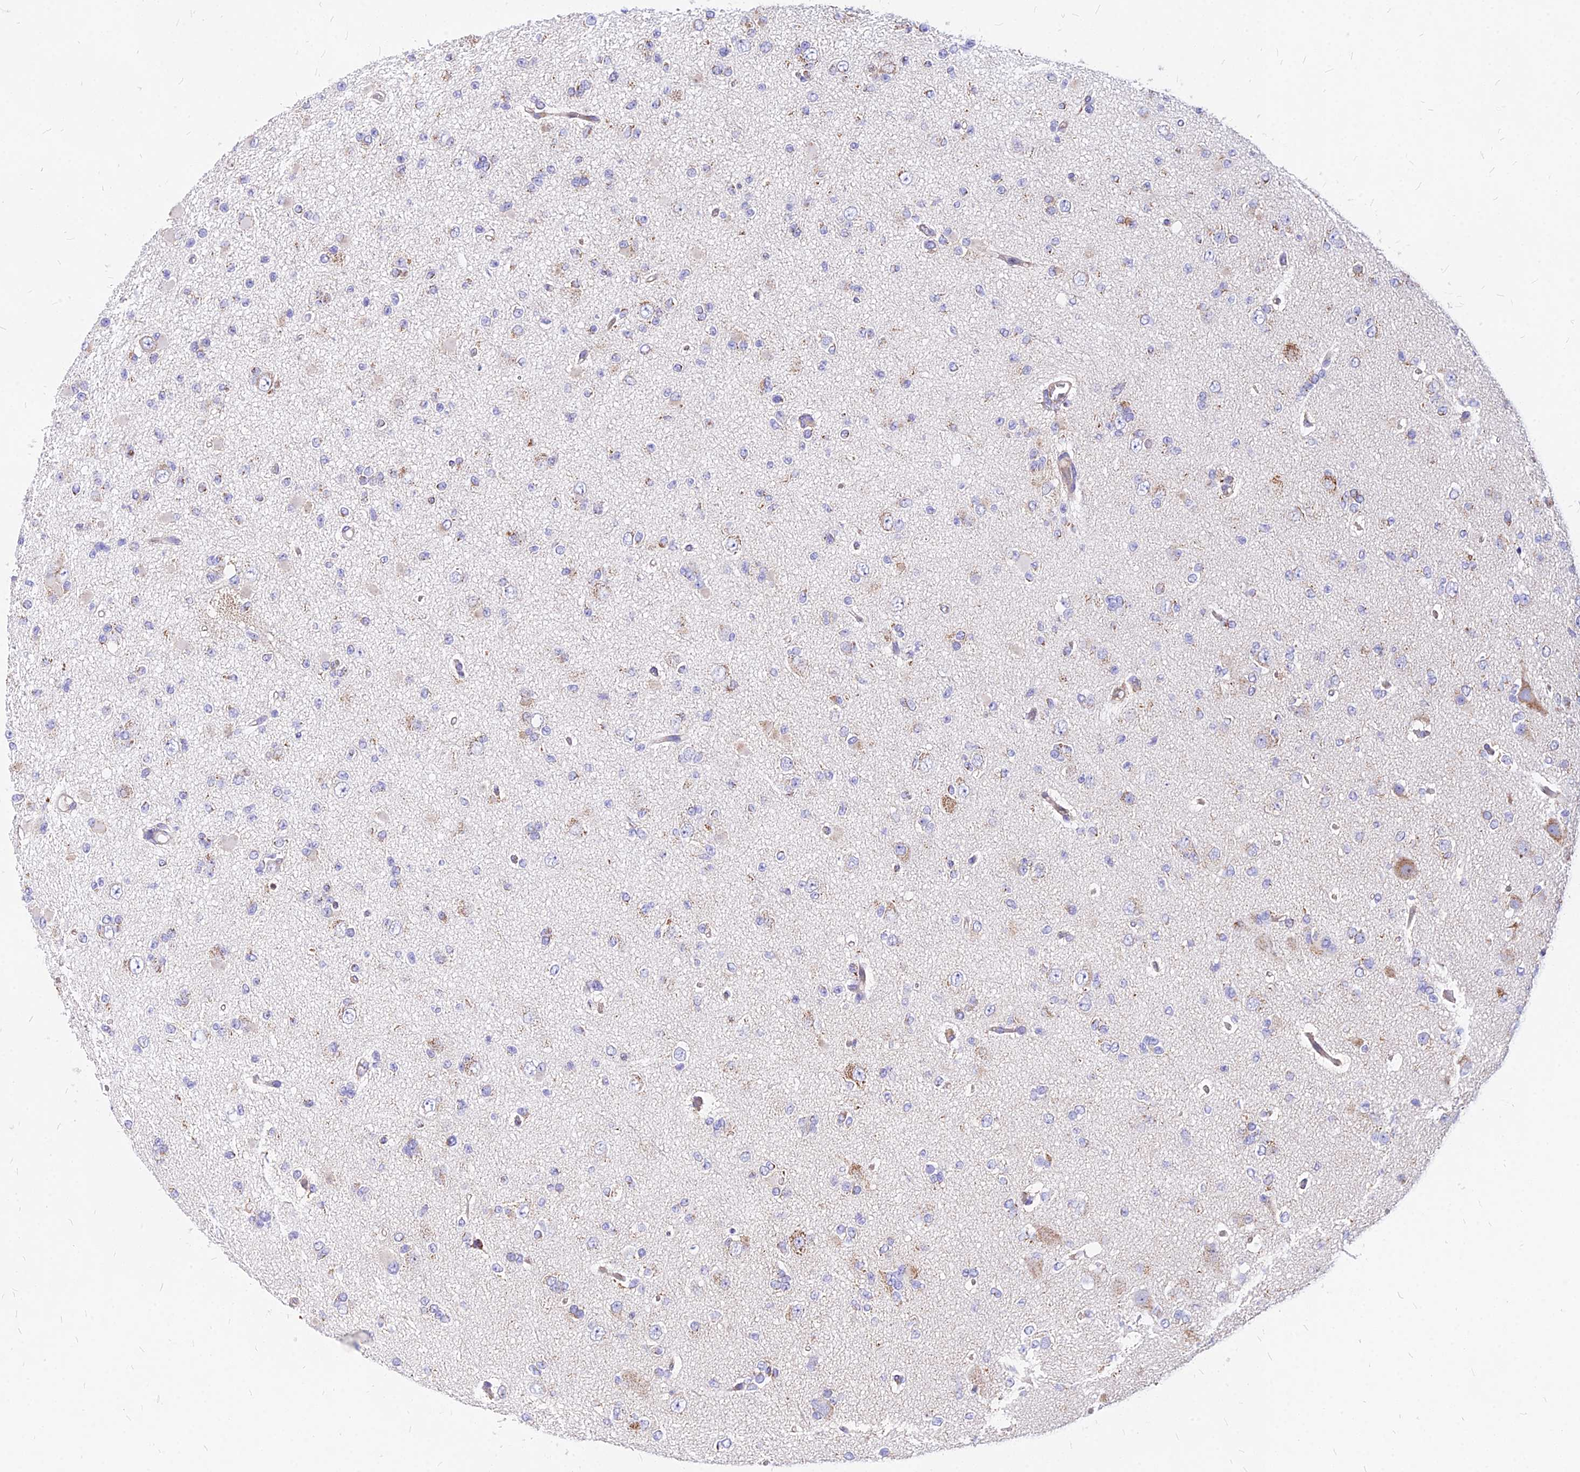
{"staining": {"intensity": "negative", "quantity": "none", "location": "none"}, "tissue": "glioma", "cell_type": "Tumor cells", "image_type": "cancer", "snomed": [{"axis": "morphology", "description": "Glioma, malignant, Low grade"}, {"axis": "topography", "description": "Brain"}], "caption": "Tumor cells show no significant positivity in glioma.", "gene": "MRPL3", "patient": {"sex": "female", "age": 22}}